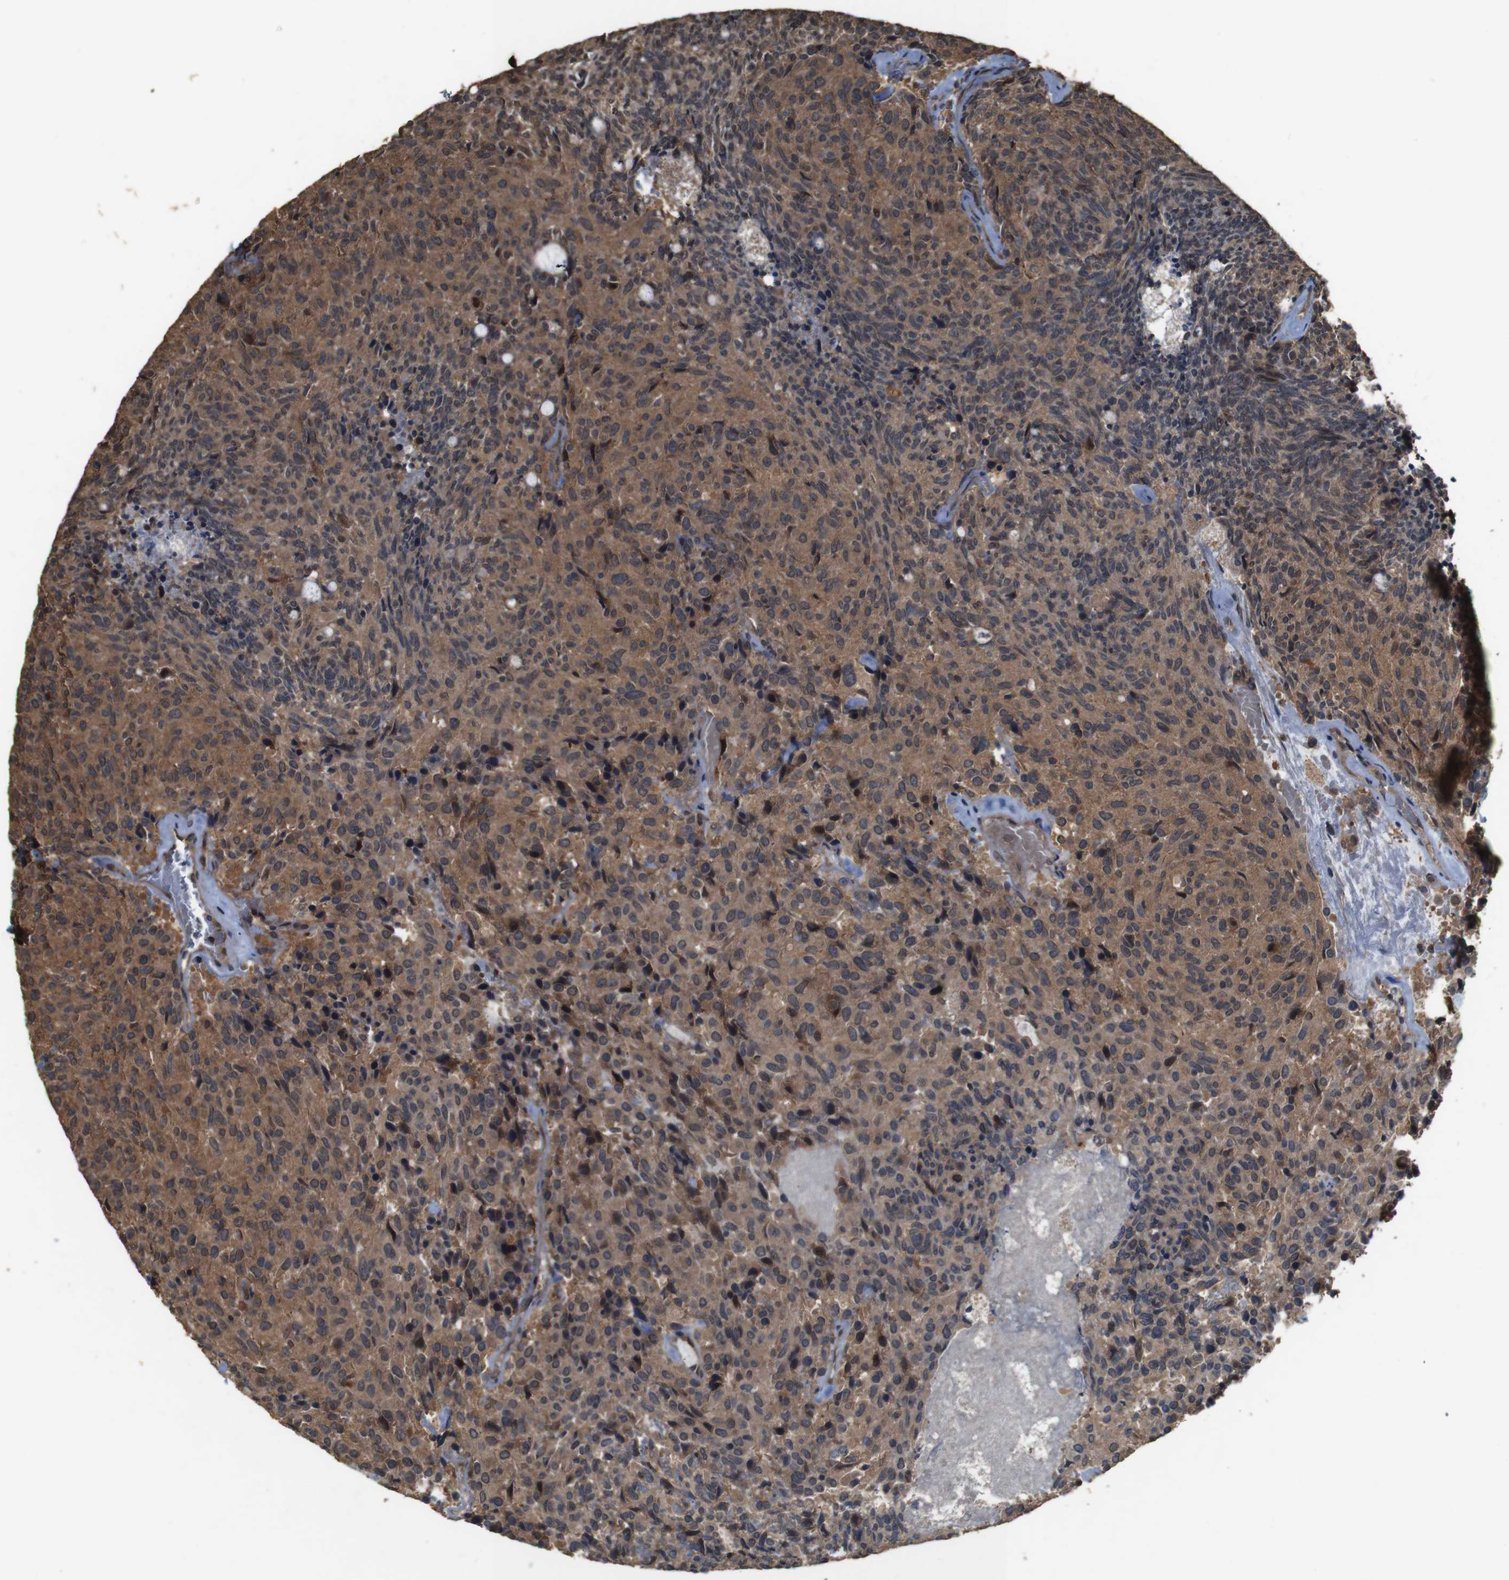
{"staining": {"intensity": "moderate", "quantity": ">75%", "location": "cytoplasmic/membranous"}, "tissue": "carcinoid", "cell_type": "Tumor cells", "image_type": "cancer", "snomed": [{"axis": "morphology", "description": "Carcinoid, malignant, NOS"}, {"axis": "topography", "description": "Pancreas"}], "caption": "IHC (DAB (3,3'-diaminobenzidine)) staining of human carcinoid (malignant) exhibits moderate cytoplasmic/membranous protein expression in about >75% of tumor cells. (brown staining indicates protein expression, while blue staining denotes nuclei).", "gene": "BAG4", "patient": {"sex": "female", "age": 54}}